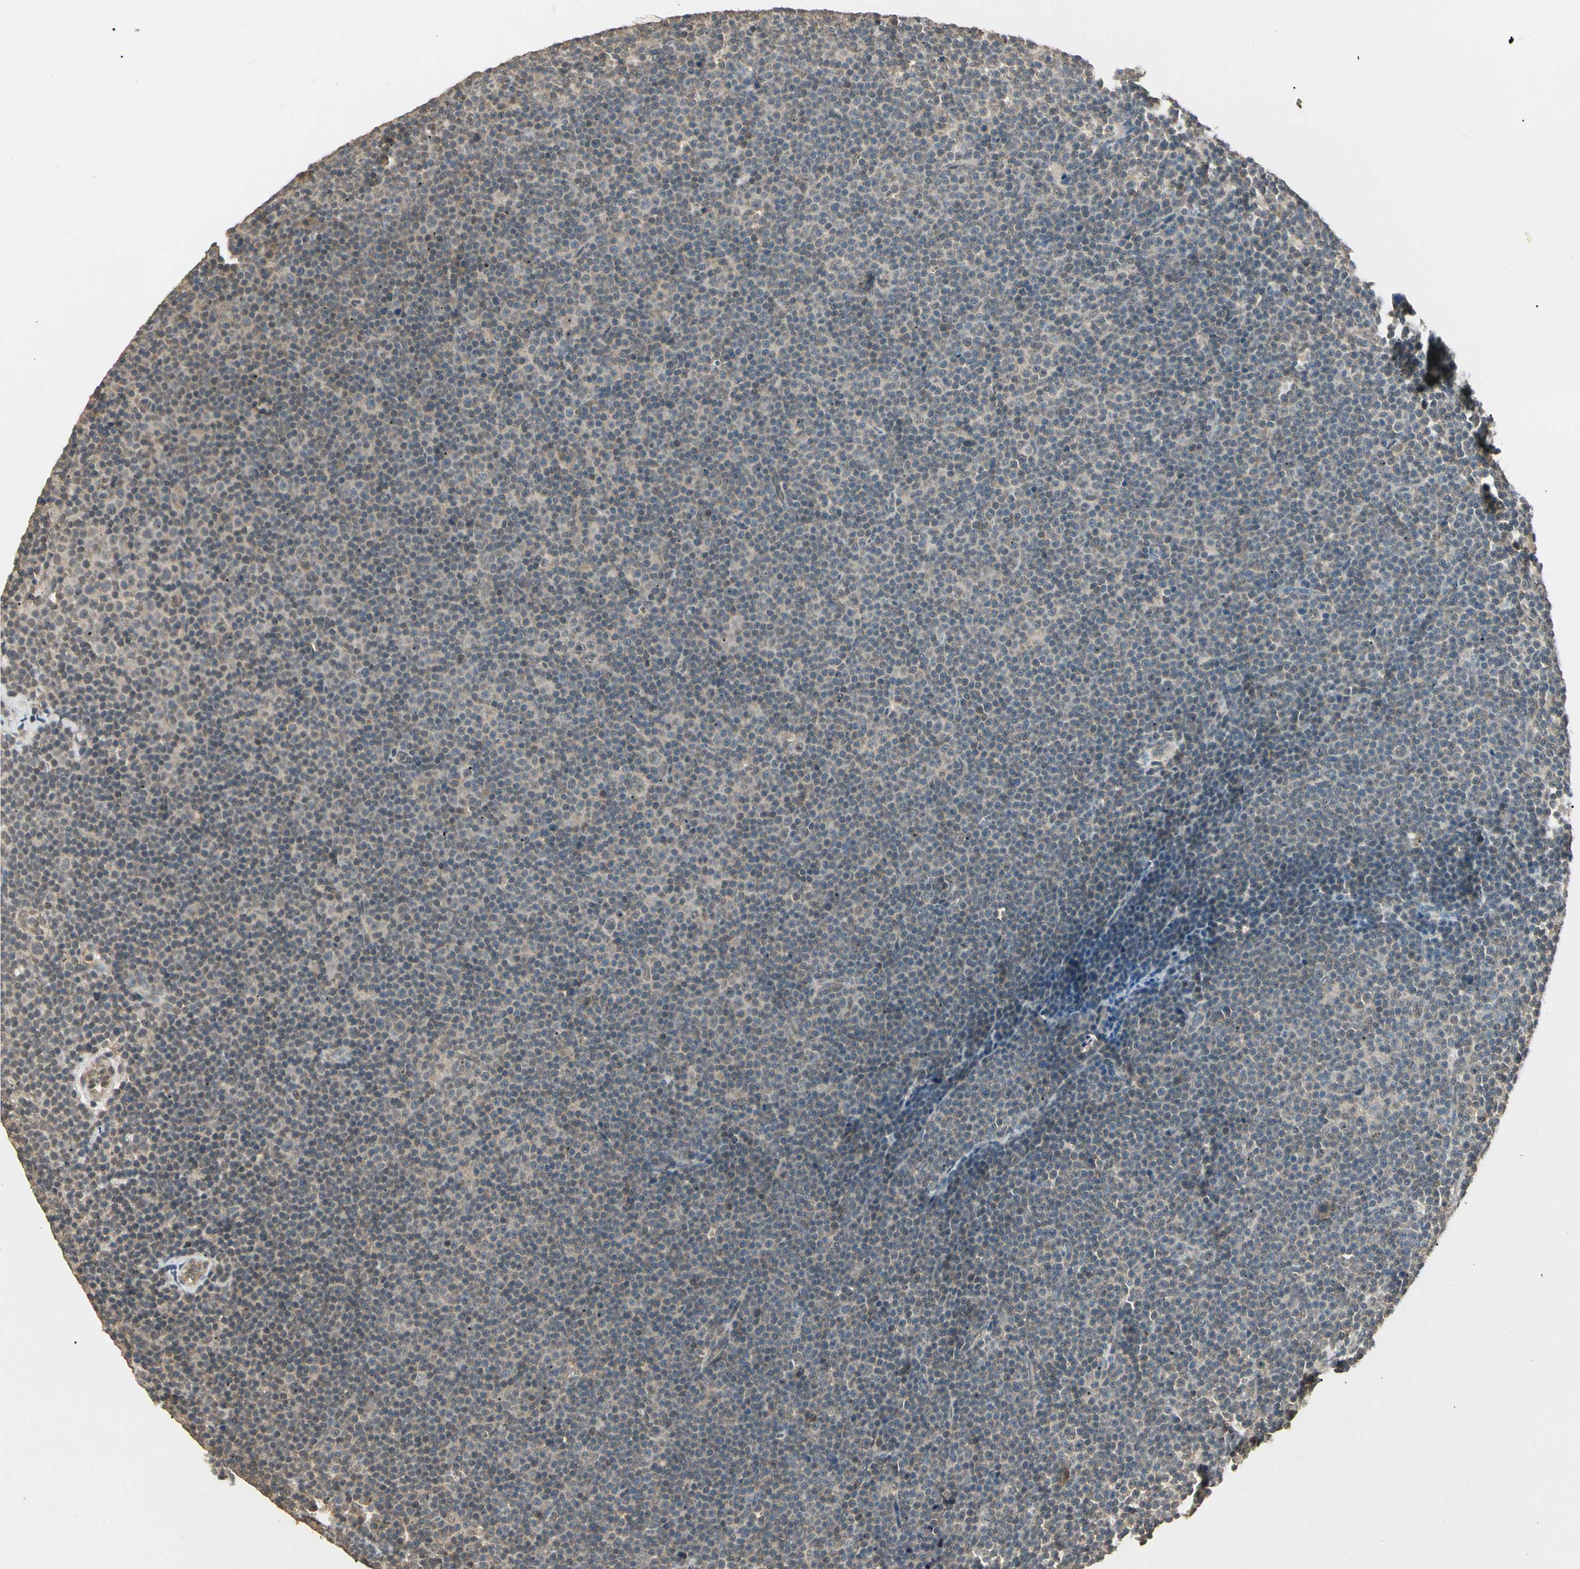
{"staining": {"intensity": "weak", "quantity": "25%-75%", "location": "nuclear"}, "tissue": "lymphoma", "cell_type": "Tumor cells", "image_type": "cancer", "snomed": [{"axis": "morphology", "description": "Malignant lymphoma, non-Hodgkin's type, Low grade"}, {"axis": "topography", "description": "Lymph node"}], "caption": "High-power microscopy captured an immunohistochemistry micrograph of lymphoma, revealing weak nuclear positivity in about 25%-75% of tumor cells.", "gene": "SGCA", "patient": {"sex": "female", "age": 67}}